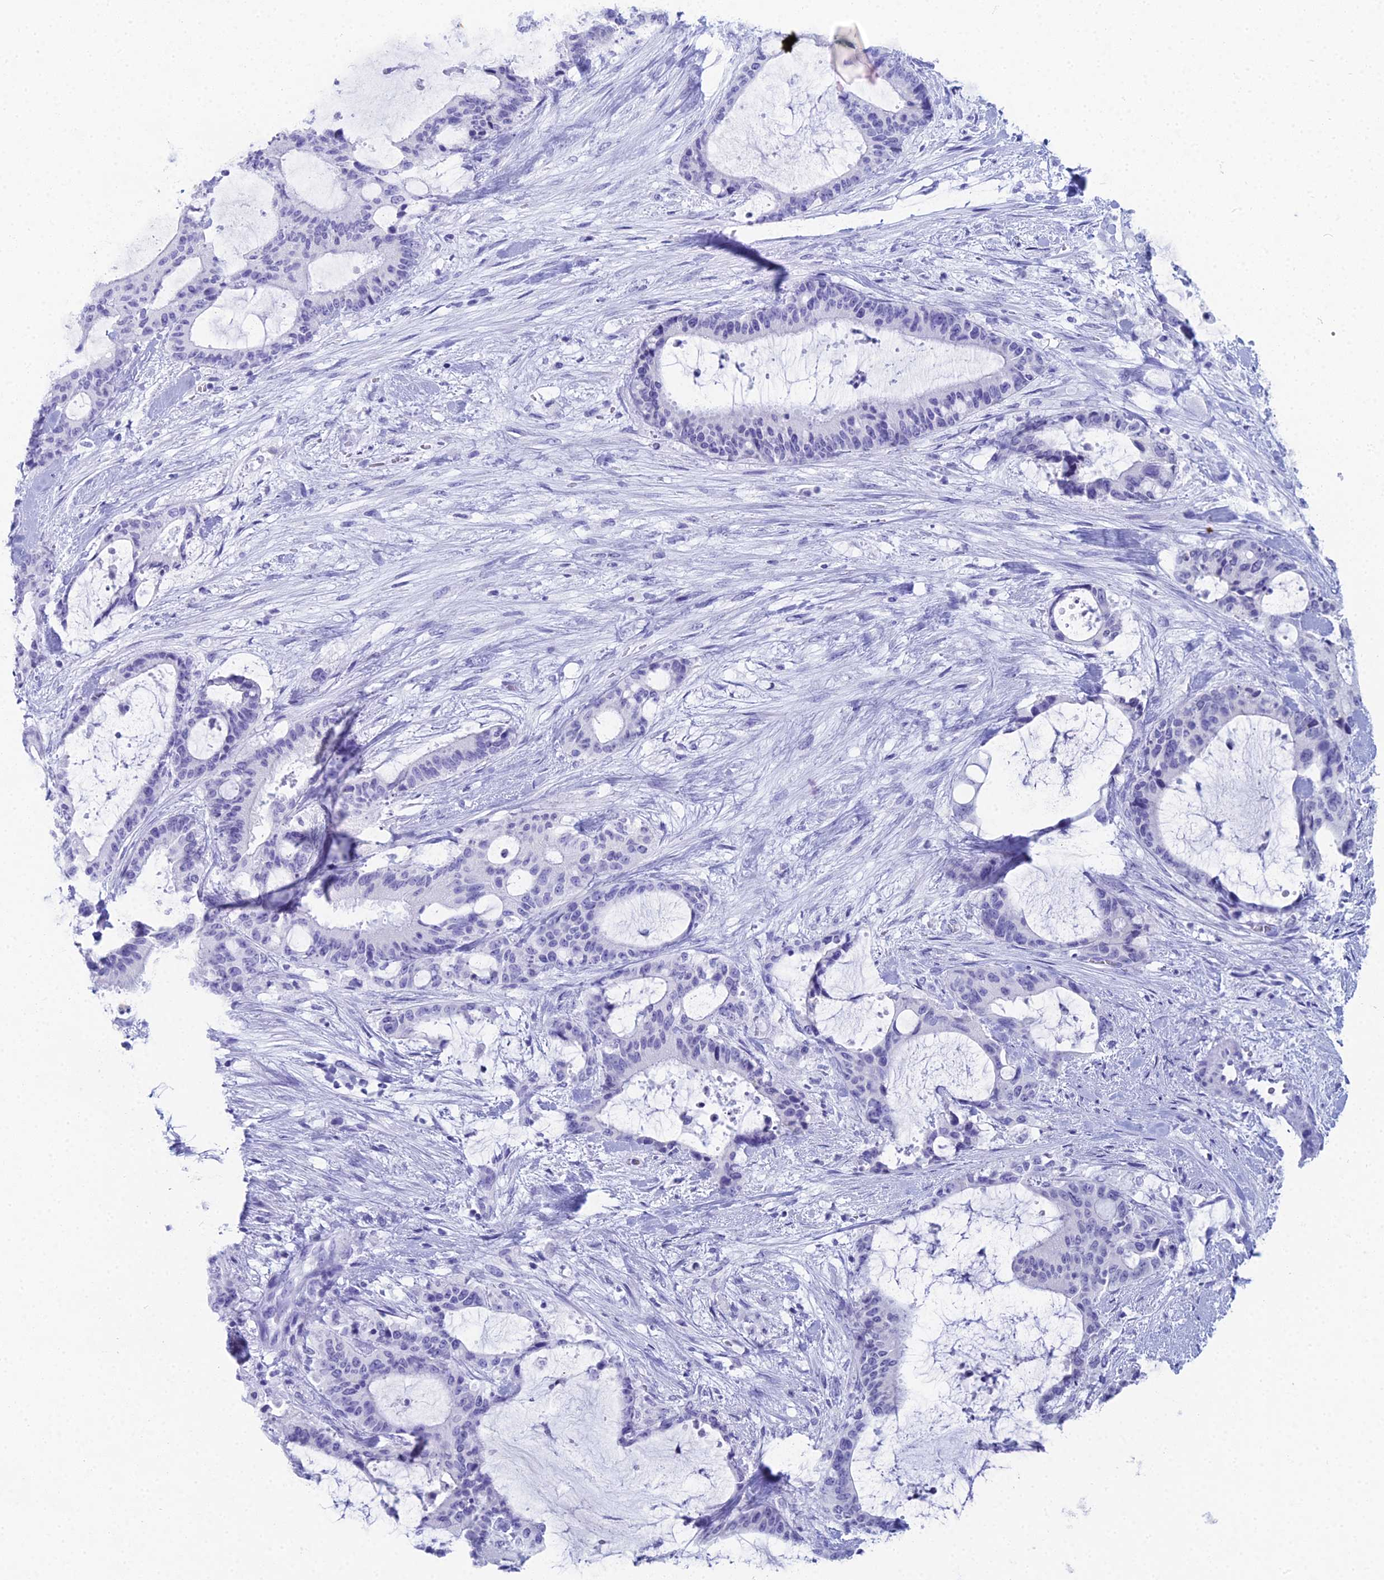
{"staining": {"intensity": "negative", "quantity": "none", "location": "none"}, "tissue": "liver cancer", "cell_type": "Tumor cells", "image_type": "cancer", "snomed": [{"axis": "morphology", "description": "Normal tissue, NOS"}, {"axis": "morphology", "description": "Cholangiocarcinoma"}, {"axis": "topography", "description": "Liver"}, {"axis": "topography", "description": "Peripheral nerve tissue"}], "caption": "High magnification brightfield microscopy of liver cancer stained with DAB (brown) and counterstained with hematoxylin (blue): tumor cells show no significant positivity.", "gene": "PRR22", "patient": {"sex": "female", "age": 73}}